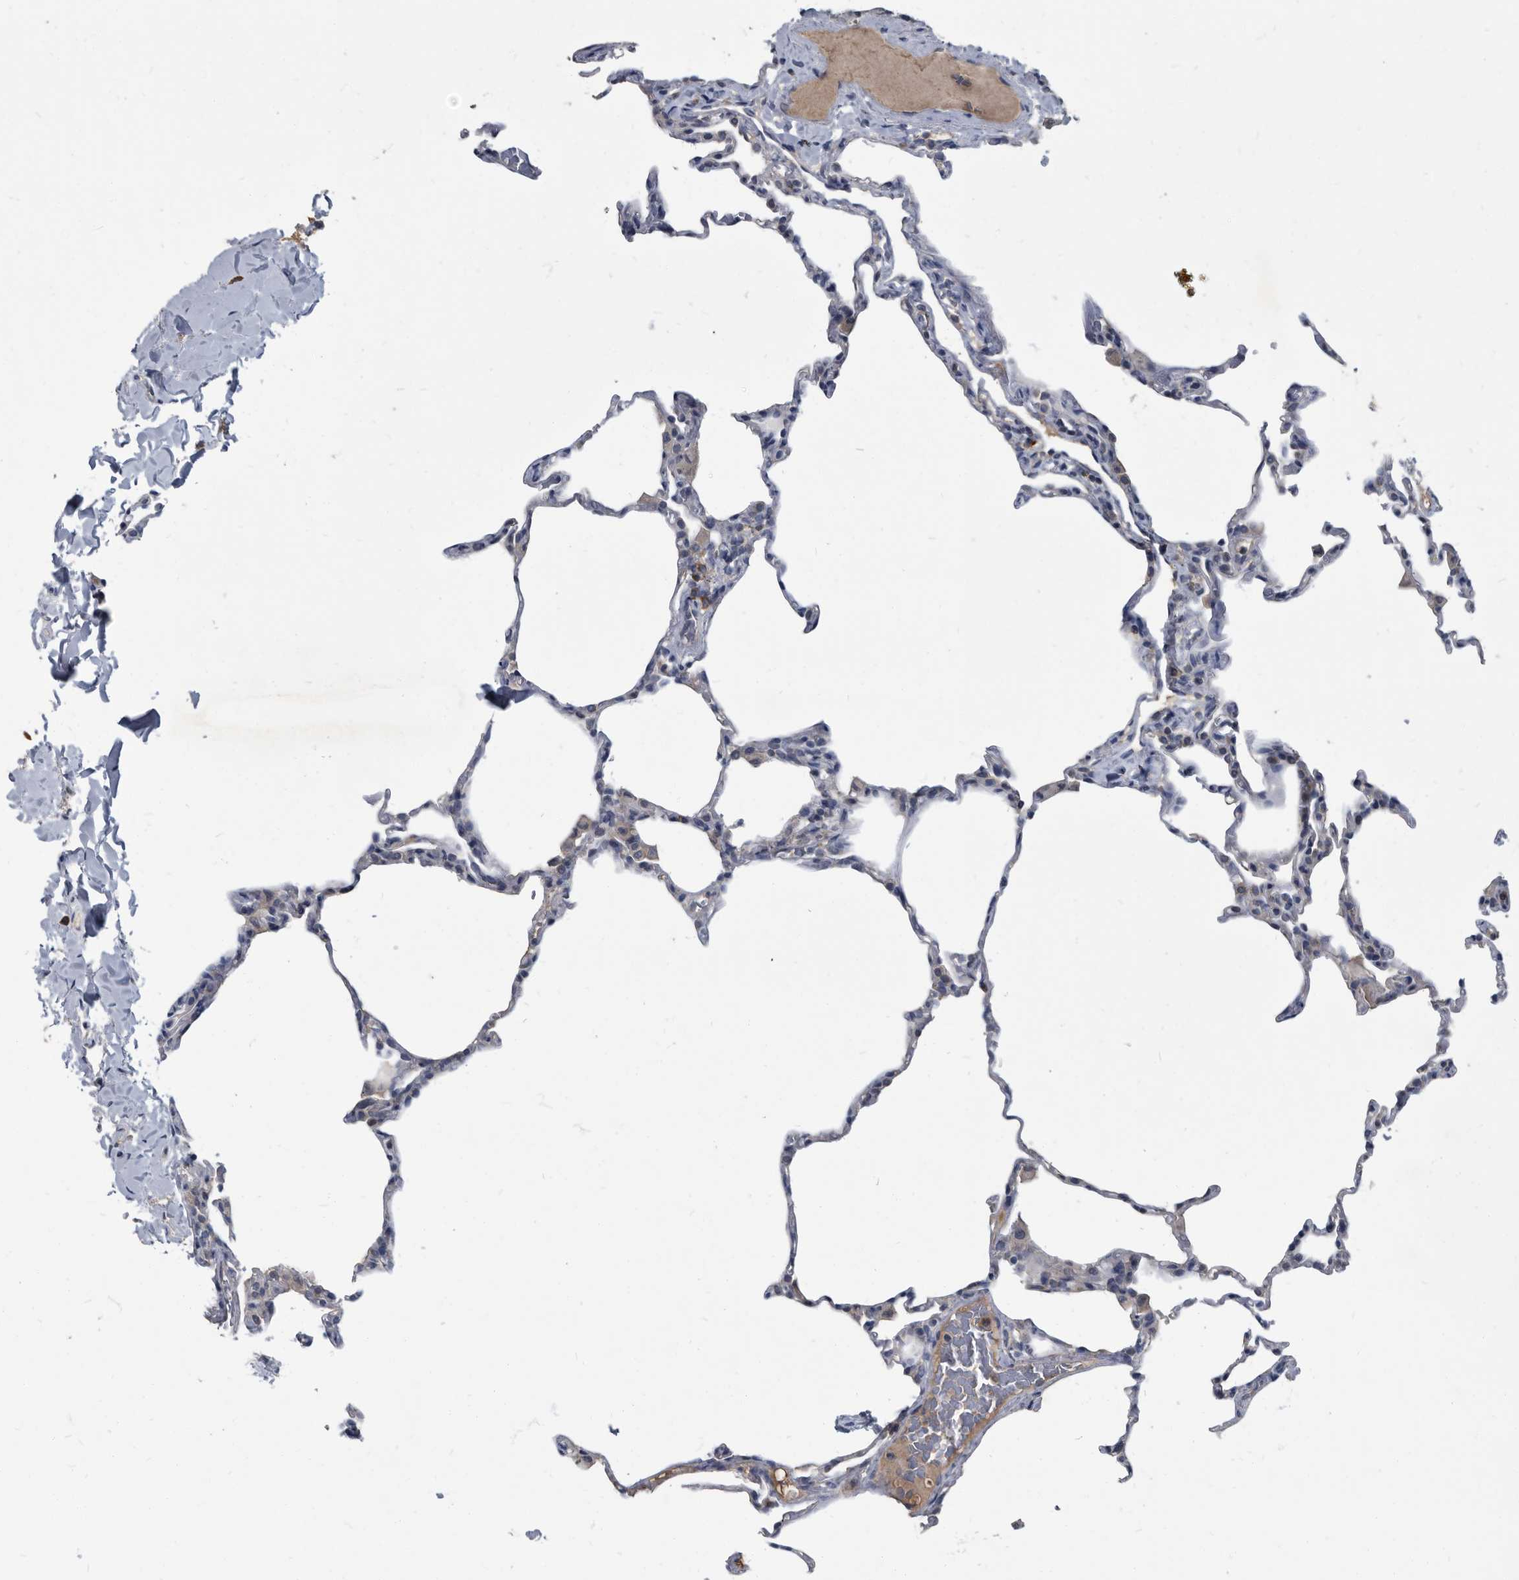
{"staining": {"intensity": "negative", "quantity": "none", "location": "none"}, "tissue": "lung", "cell_type": "Alveolar cells", "image_type": "normal", "snomed": [{"axis": "morphology", "description": "Normal tissue, NOS"}, {"axis": "topography", "description": "Lung"}], "caption": "Immunohistochemistry (IHC) image of benign lung: human lung stained with DAB (3,3'-diaminobenzidine) displays no significant protein expression in alveolar cells. Brightfield microscopy of immunohistochemistry (IHC) stained with DAB (brown) and hematoxylin (blue), captured at high magnification.", "gene": "CDV3", "patient": {"sex": "male", "age": 20}}